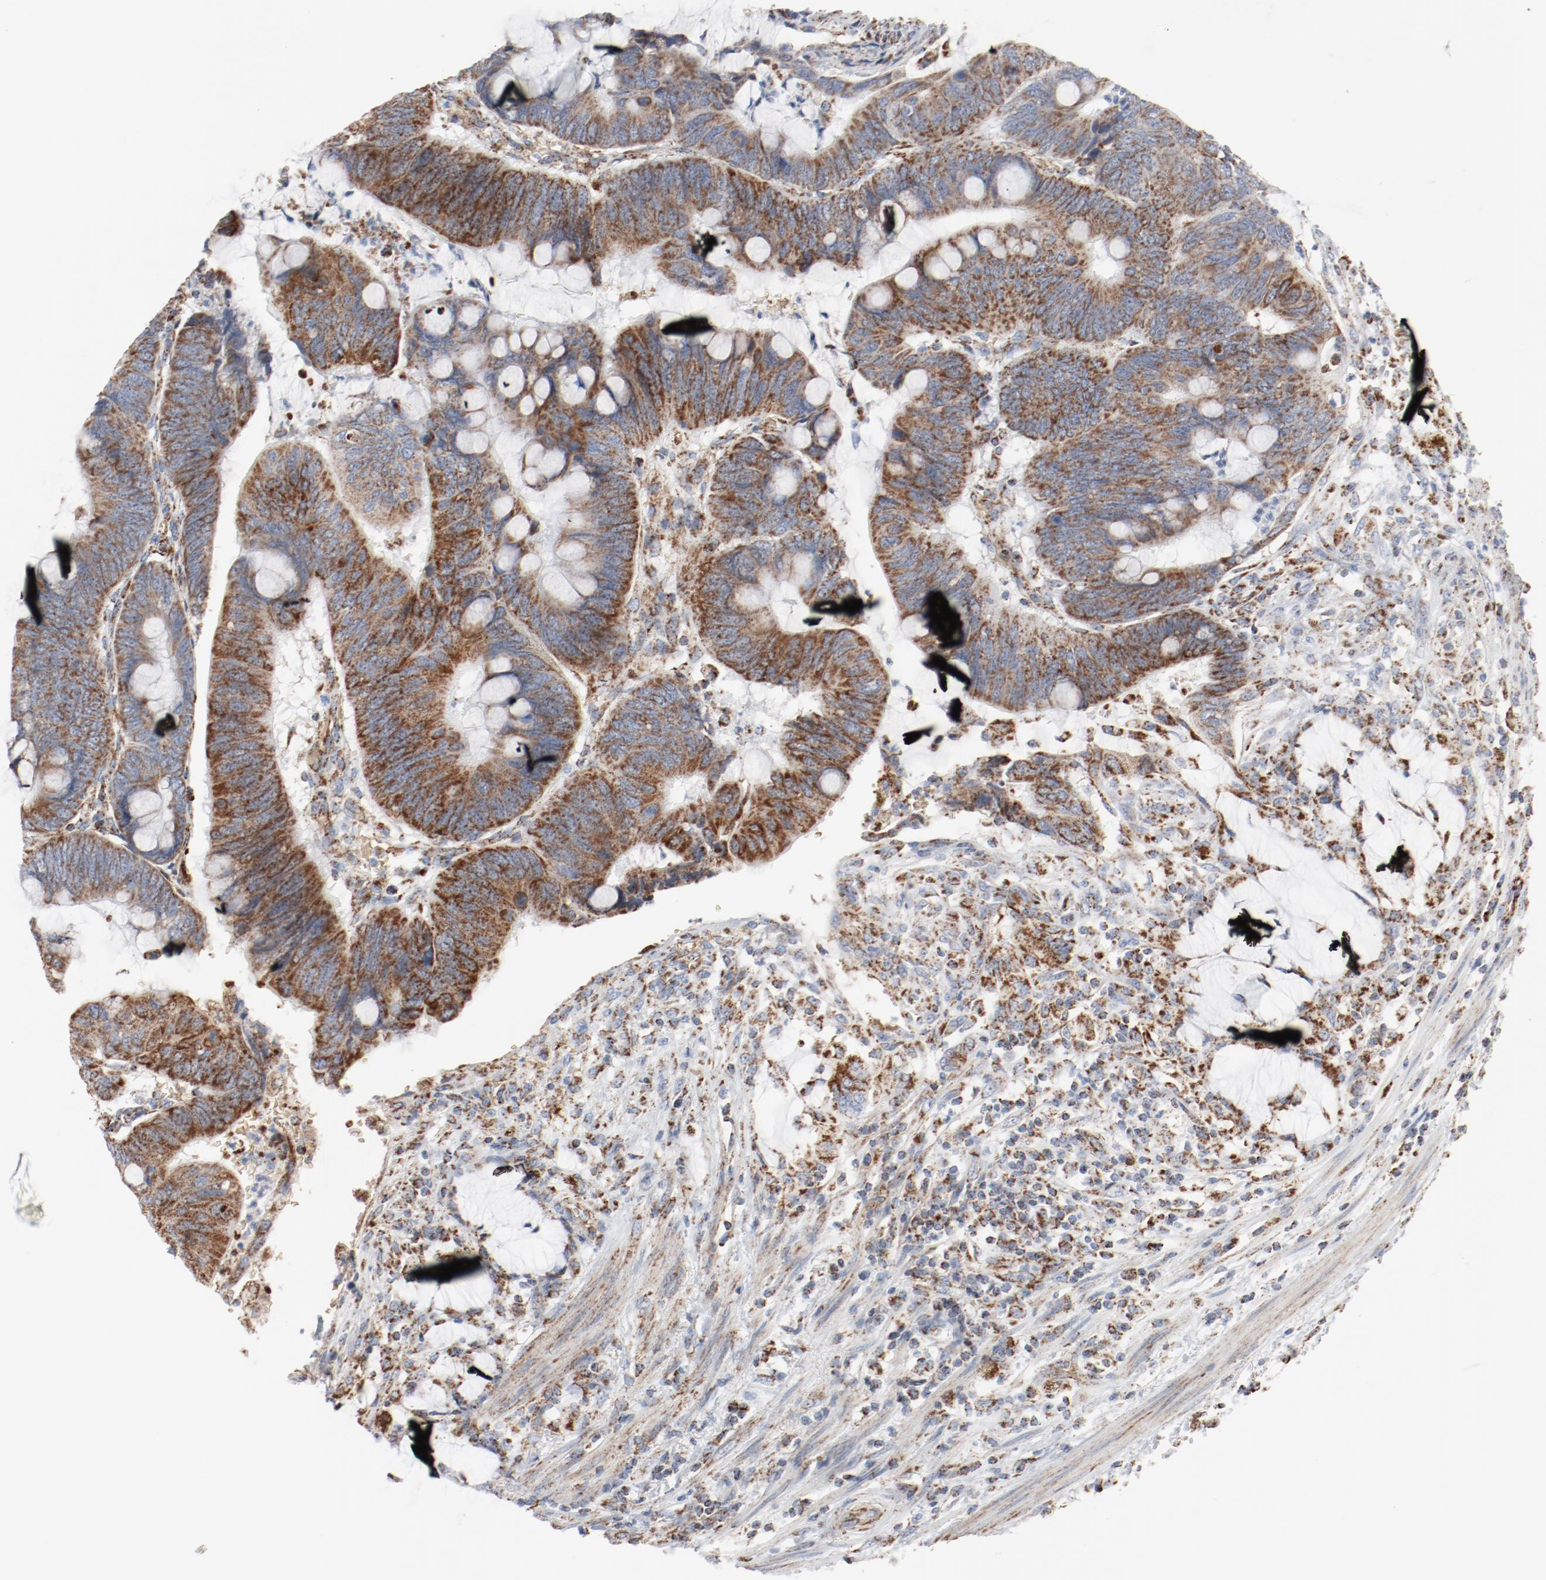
{"staining": {"intensity": "moderate", "quantity": ">75%", "location": "cytoplasmic/membranous"}, "tissue": "colorectal cancer", "cell_type": "Tumor cells", "image_type": "cancer", "snomed": [{"axis": "morphology", "description": "Normal tissue, NOS"}, {"axis": "morphology", "description": "Adenocarcinoma, NOS"}, {"axis": "topography", "description": "Rectum"}], "caption": "Colorectal adenocarcinoma stained with DAB IHC reveals medium levels of moderate cytoplasmic/membranous positivity in approximately >75% of tumor cells.", "gene": "NDUFB8", "patient": {"sex": "male", "age": 92}}